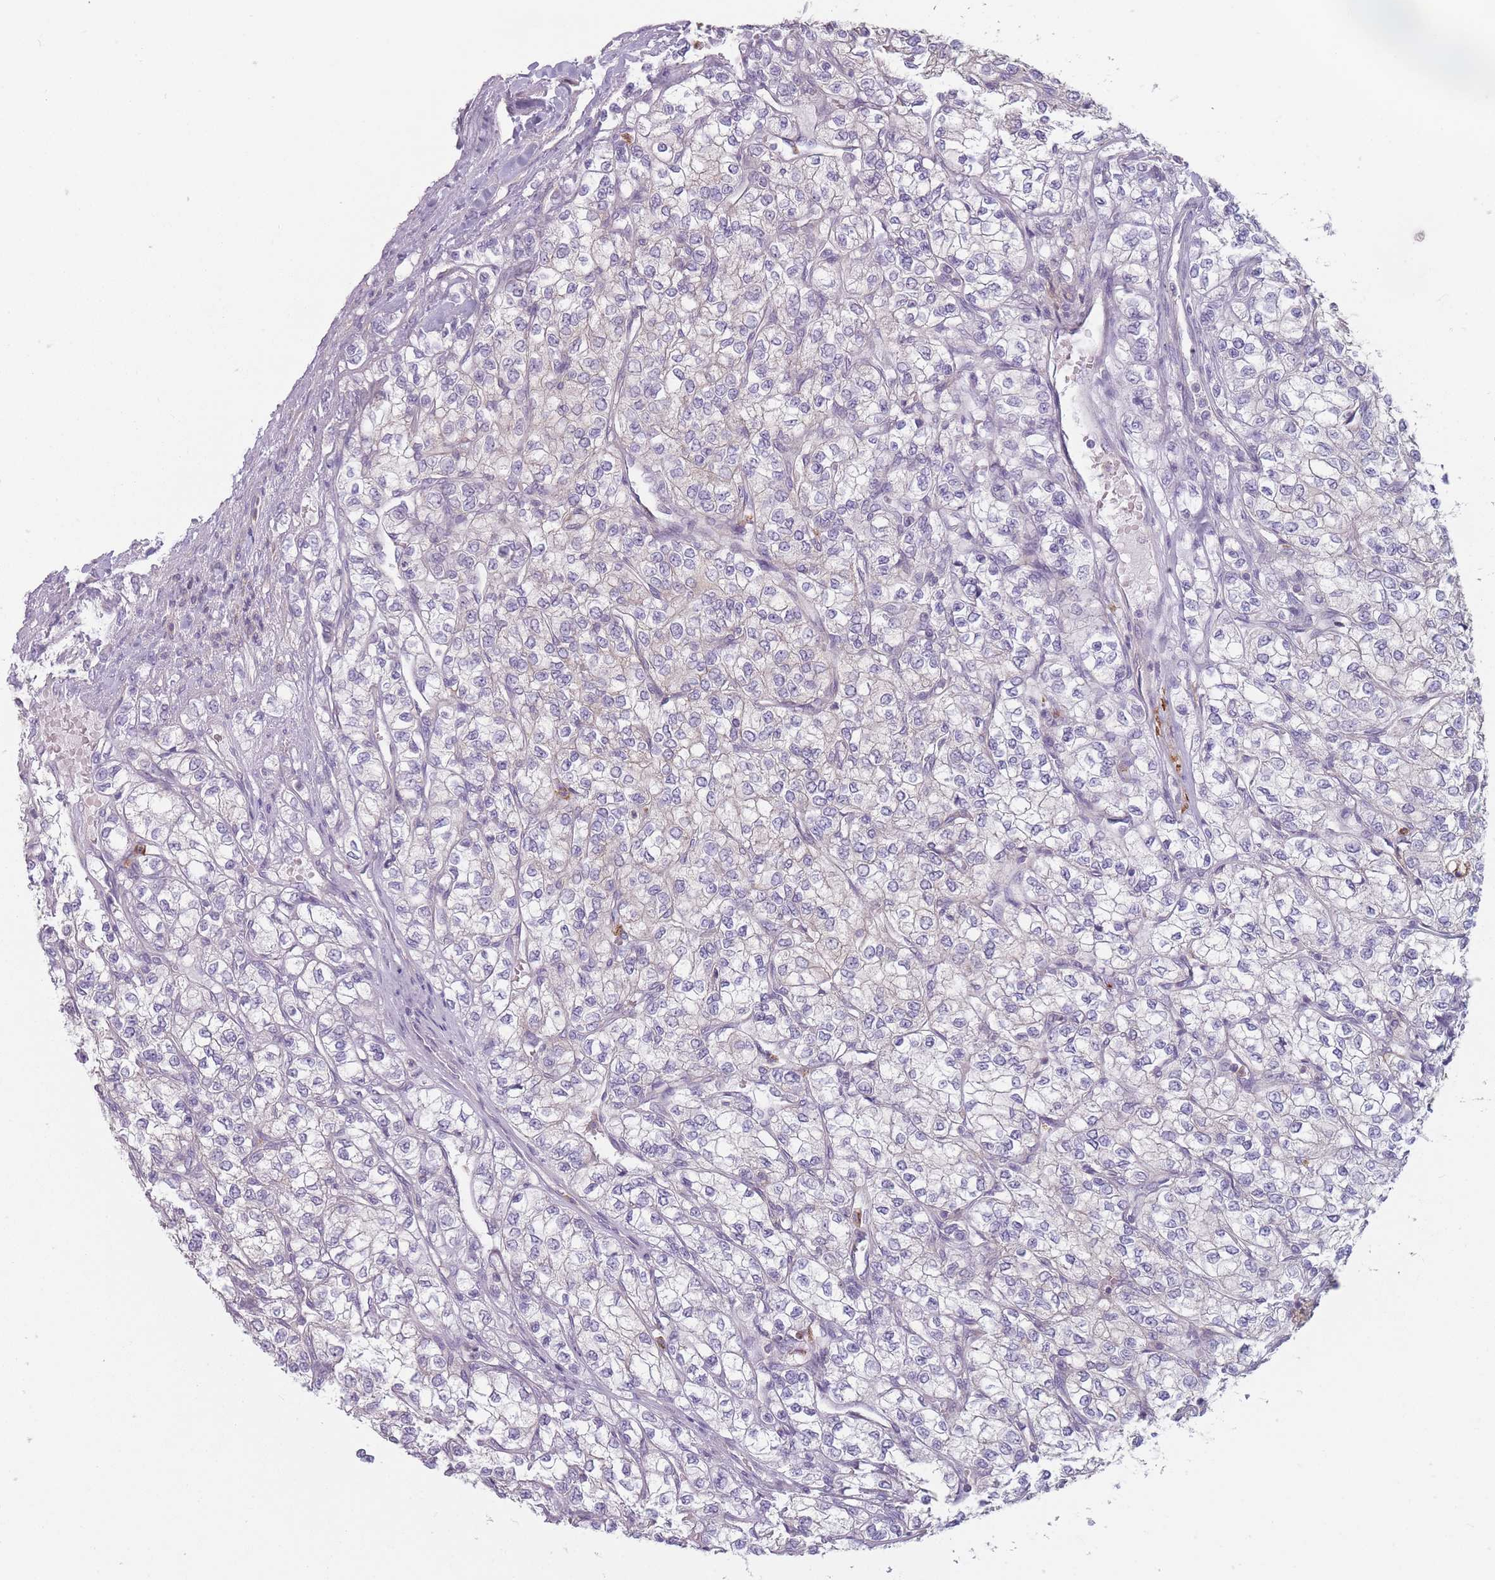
{"staining": {"intensity": "negative", "quantity": "none", "location": "none"}, "tissue": "renal cancer", "cell_type": "Tumor cells", "image_type": "cancer", "snomed": [{"axis": "morphology", "description": "Adenocarcinoma, NOS"}, {"axis": "topography", "description": "Kidney"}], "caption": "DAB immunohistochemical staining of human adenocarcinoma (renal) demonstrates no significant positivity in tumor cells.", "gene": "HSBP1L1", "patient": {"sex": "male", "age": 80}}